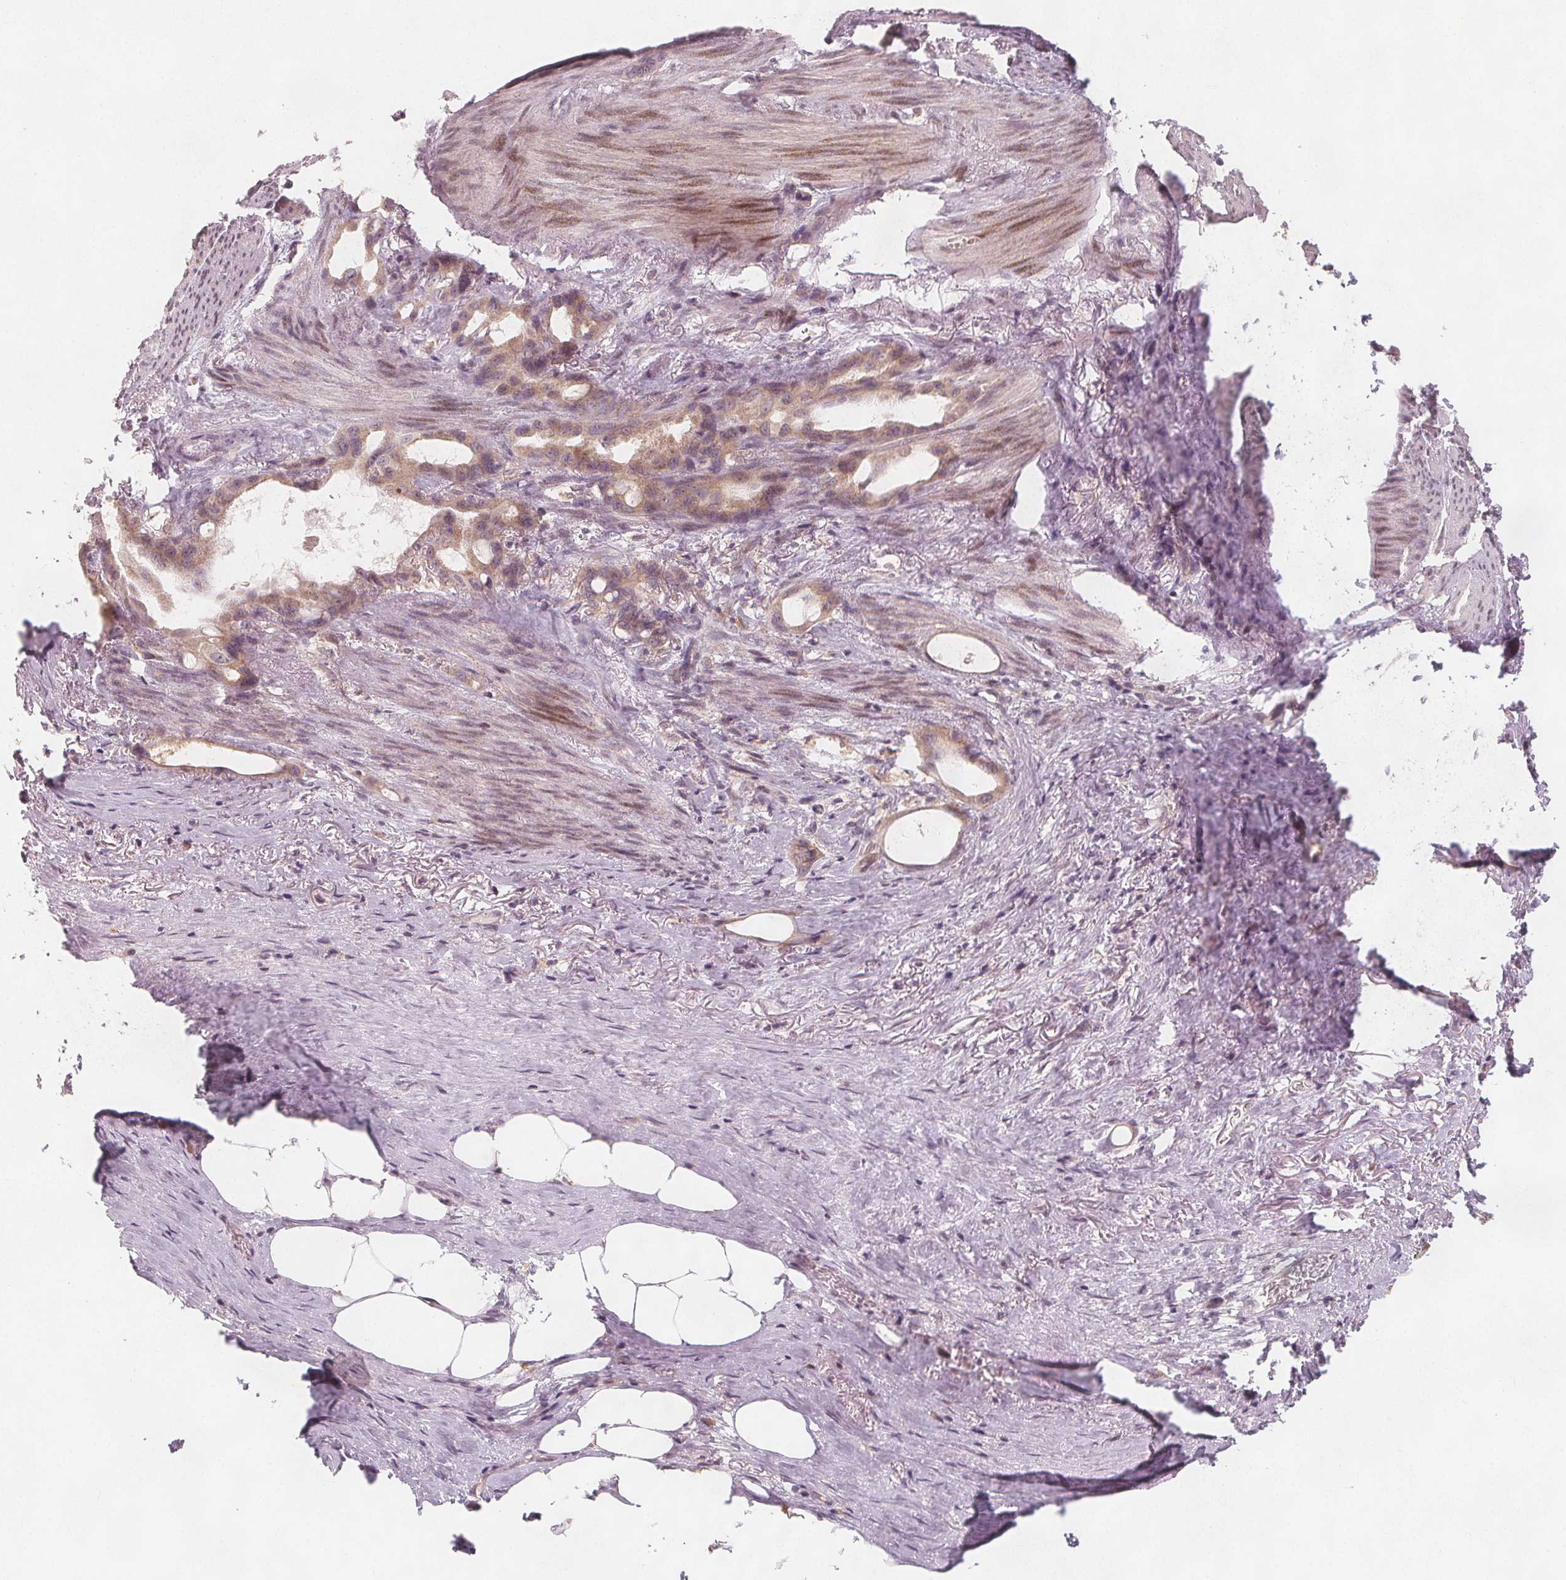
{"staining": {"intensity": "weak", "quantity": "25%-75%", "location": "cytoplasmic/membranous"}, "tissue": "stomach cancer", "cell_type": "Tumor cells", "image_type": "cancer", "snomed": [{"axis": "morphology", "description": "Adenocarcinoma, NOS"}, {"axis": "topography", "description": "Stomach, upper"}], "caption": "The image reveals immunohistochemical staining of stomach cancer. There is weak cytoplasmic/membranous expression is present in about 25%-75% of tumor cells.", "gene": "NCSTN", "patient": {"sex": "male", "age": 62}}